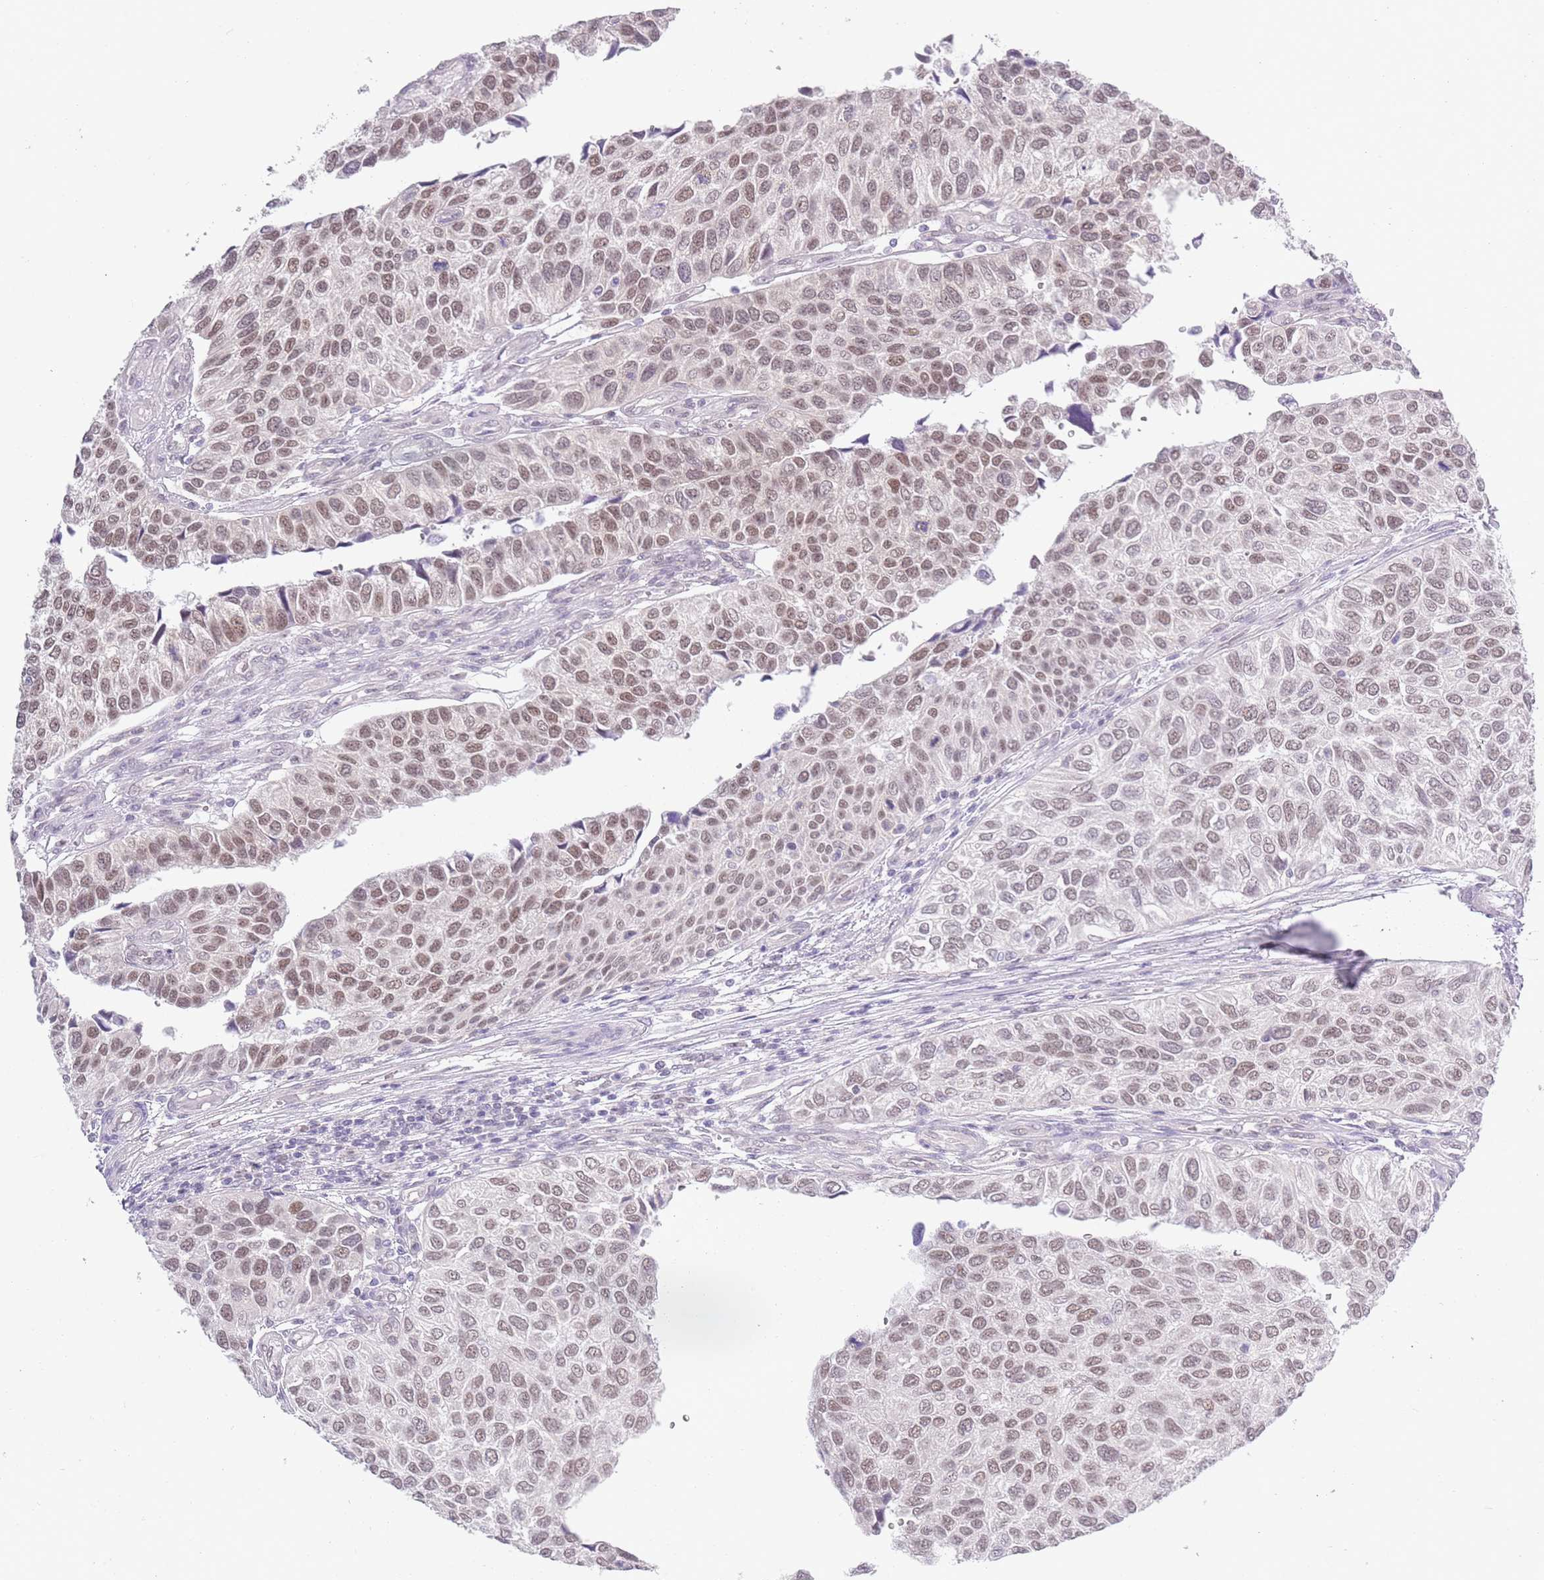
{"staining": {"intensity": "moderate", "quantity": ">75%", "location": "nuclear"}, "tissue": "urothelial cancer", "cell_type": "Tumor cells", "image_type": "cancer", "snomed": [{"axis": "morphology", "description": "Urothelial carcinoma, NOS"}, {"axis": "topography", "description": "Urinary bladder"}], "caption": "Immunohistochemical staining of human urothelial cancer displays medium levels of moderate nuclear staining in approximately >75% of tumor cells.", "gene": "SEPHS2", "patient": {"sex": "male", "age": 55}}